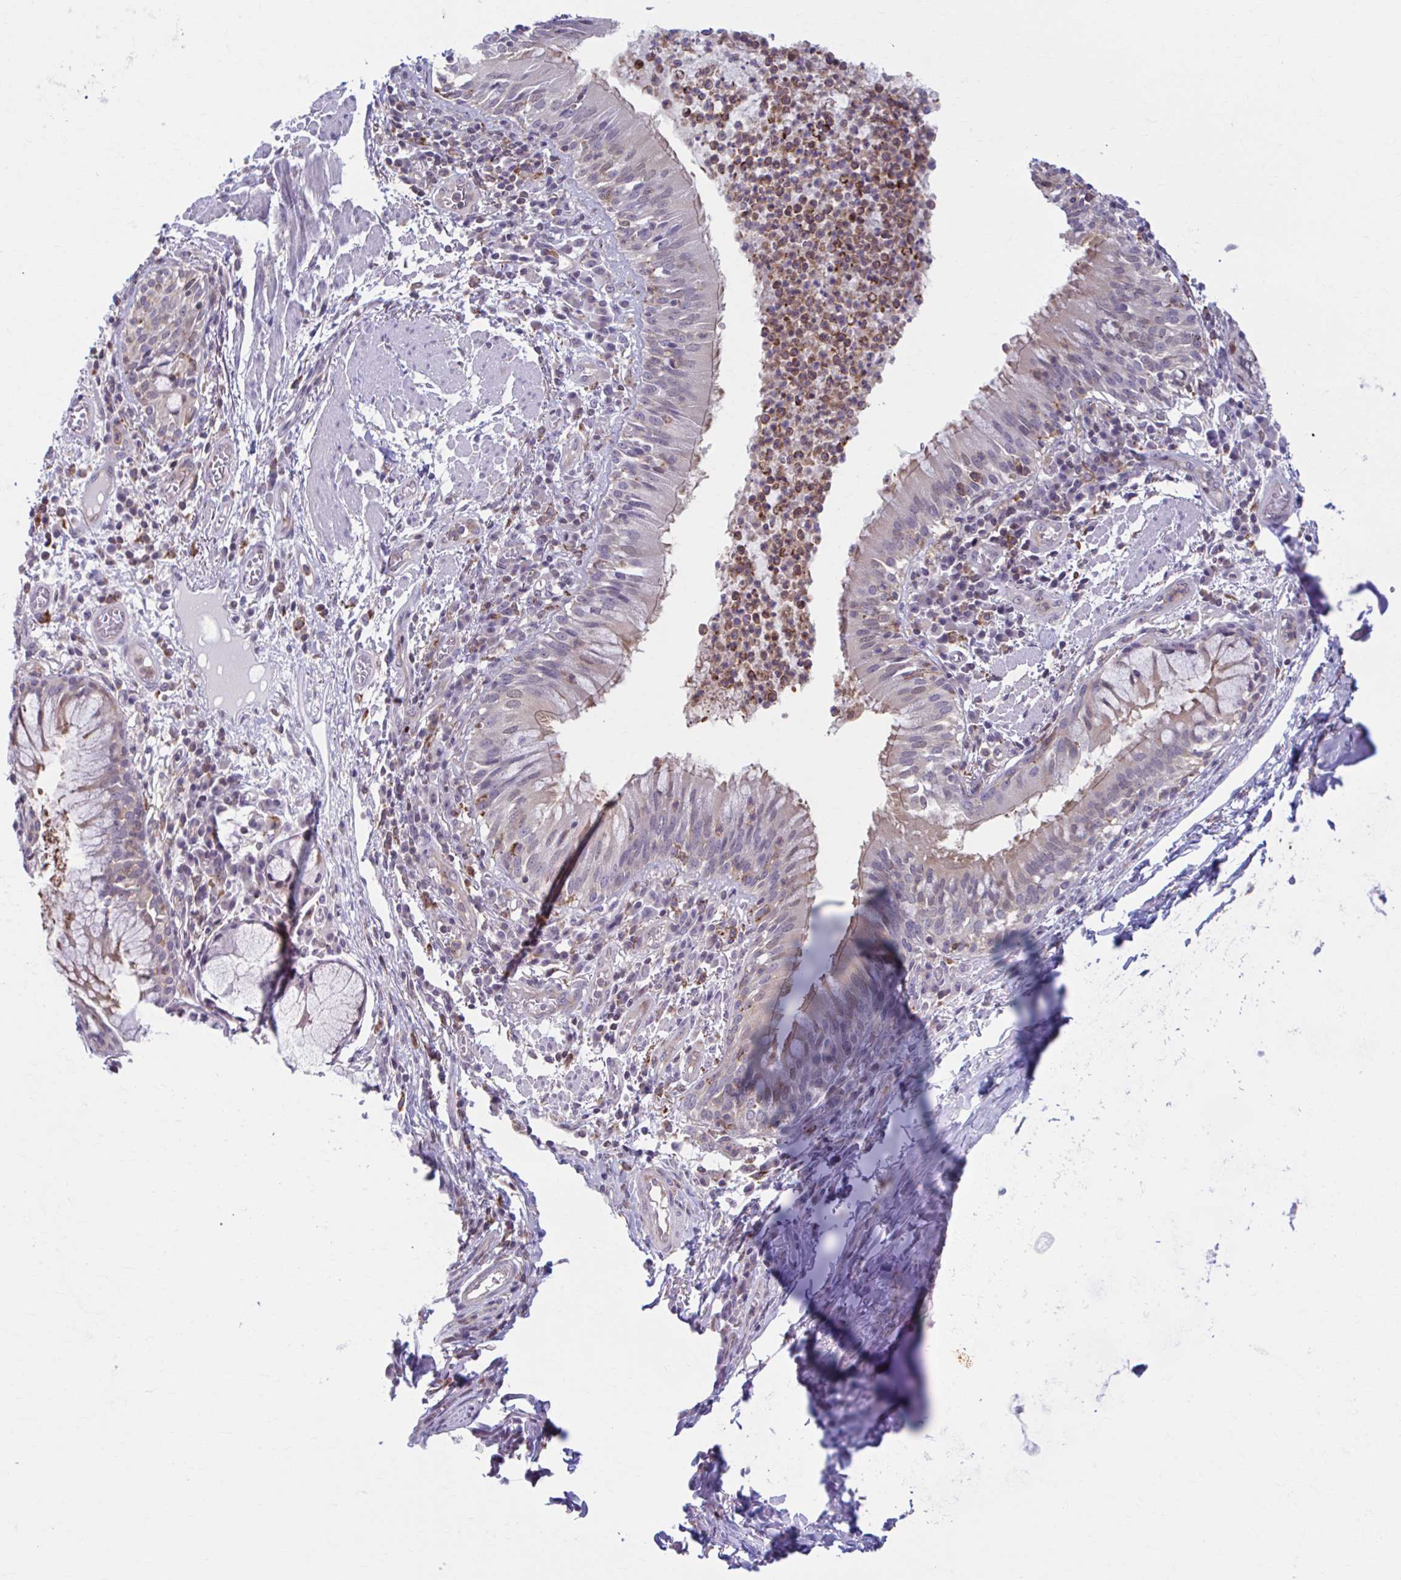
{"staining": {"intensity": "moderate", "quantity": "25%-75%", "location": "cytoplasmic/membranous"}, "tissue": "bronchus", "cell_type": "Respiratory epithelial cells", "image_type": "normal", "snomed": [{"axis": "morphology", "description": "Normal tissue, NOS"}, {"axis": "topography", "description": "Lymph node"}, {"axis": "topography", "description": "Bronchus"}], "caption": "Immunohistochemical staining of normal human bronchus demonstrates medium levels of moderate cytoplasmic/membranous positivity in approximately 25%-75% of respiratory epithelial cells. The staining was performed using DAB (3,3'-diaminobenzidine), with brown indicating positive protein expression. Nuclei are stained blue with hematoxylin.", "gene": "ADAT3", "patient": {"sex": "male", "age": 56}}